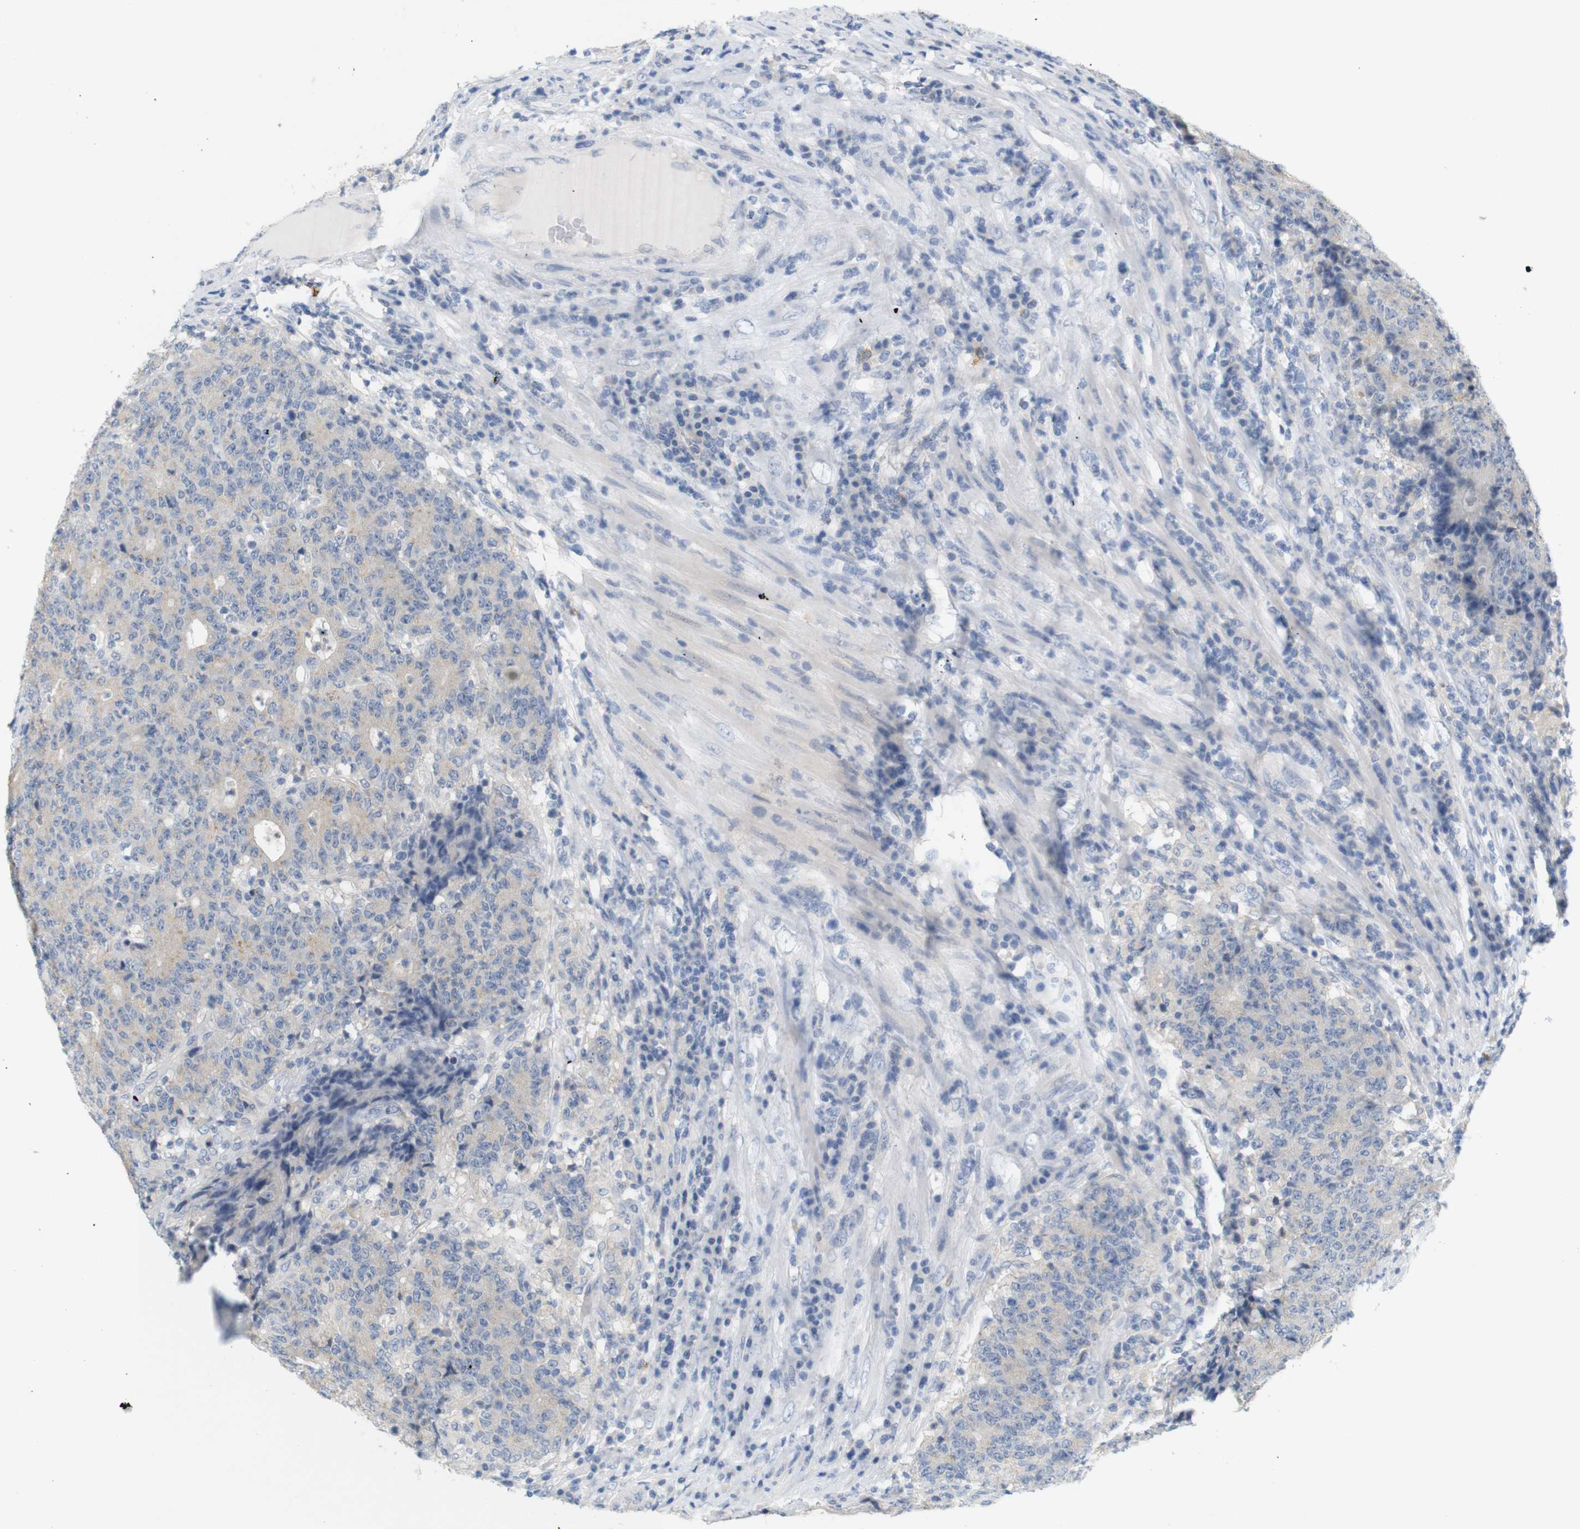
{"staining": {"intensity": "negative", "quantity": "none", "location": "none"}, "tissue": "colorectal cancer", "cell_type": "Tumor cells", "image_type": "cancer", "snomed": [{"axis": "morphology", "description": "Normal tissue, NOS"}, {"axis": "morphology", "description": "Adenocarcinoma, NOS"}, {"axis": "topography", "description": "Colon"}], "caption": "Immunohistochemistry (IHC) micrograph of neoplastic tissue: human adenocarcinoma (colorectal) stained with DAB (3,3'-diaminobenzidine) shows no significant protein staining in tumor cells. (Brightfield microscopy of DAB (3,3'-diaminobenzidine) IHC at high magnification).", "gene": "LRRK2", "patient": {"sex": "female", "age": 75}}